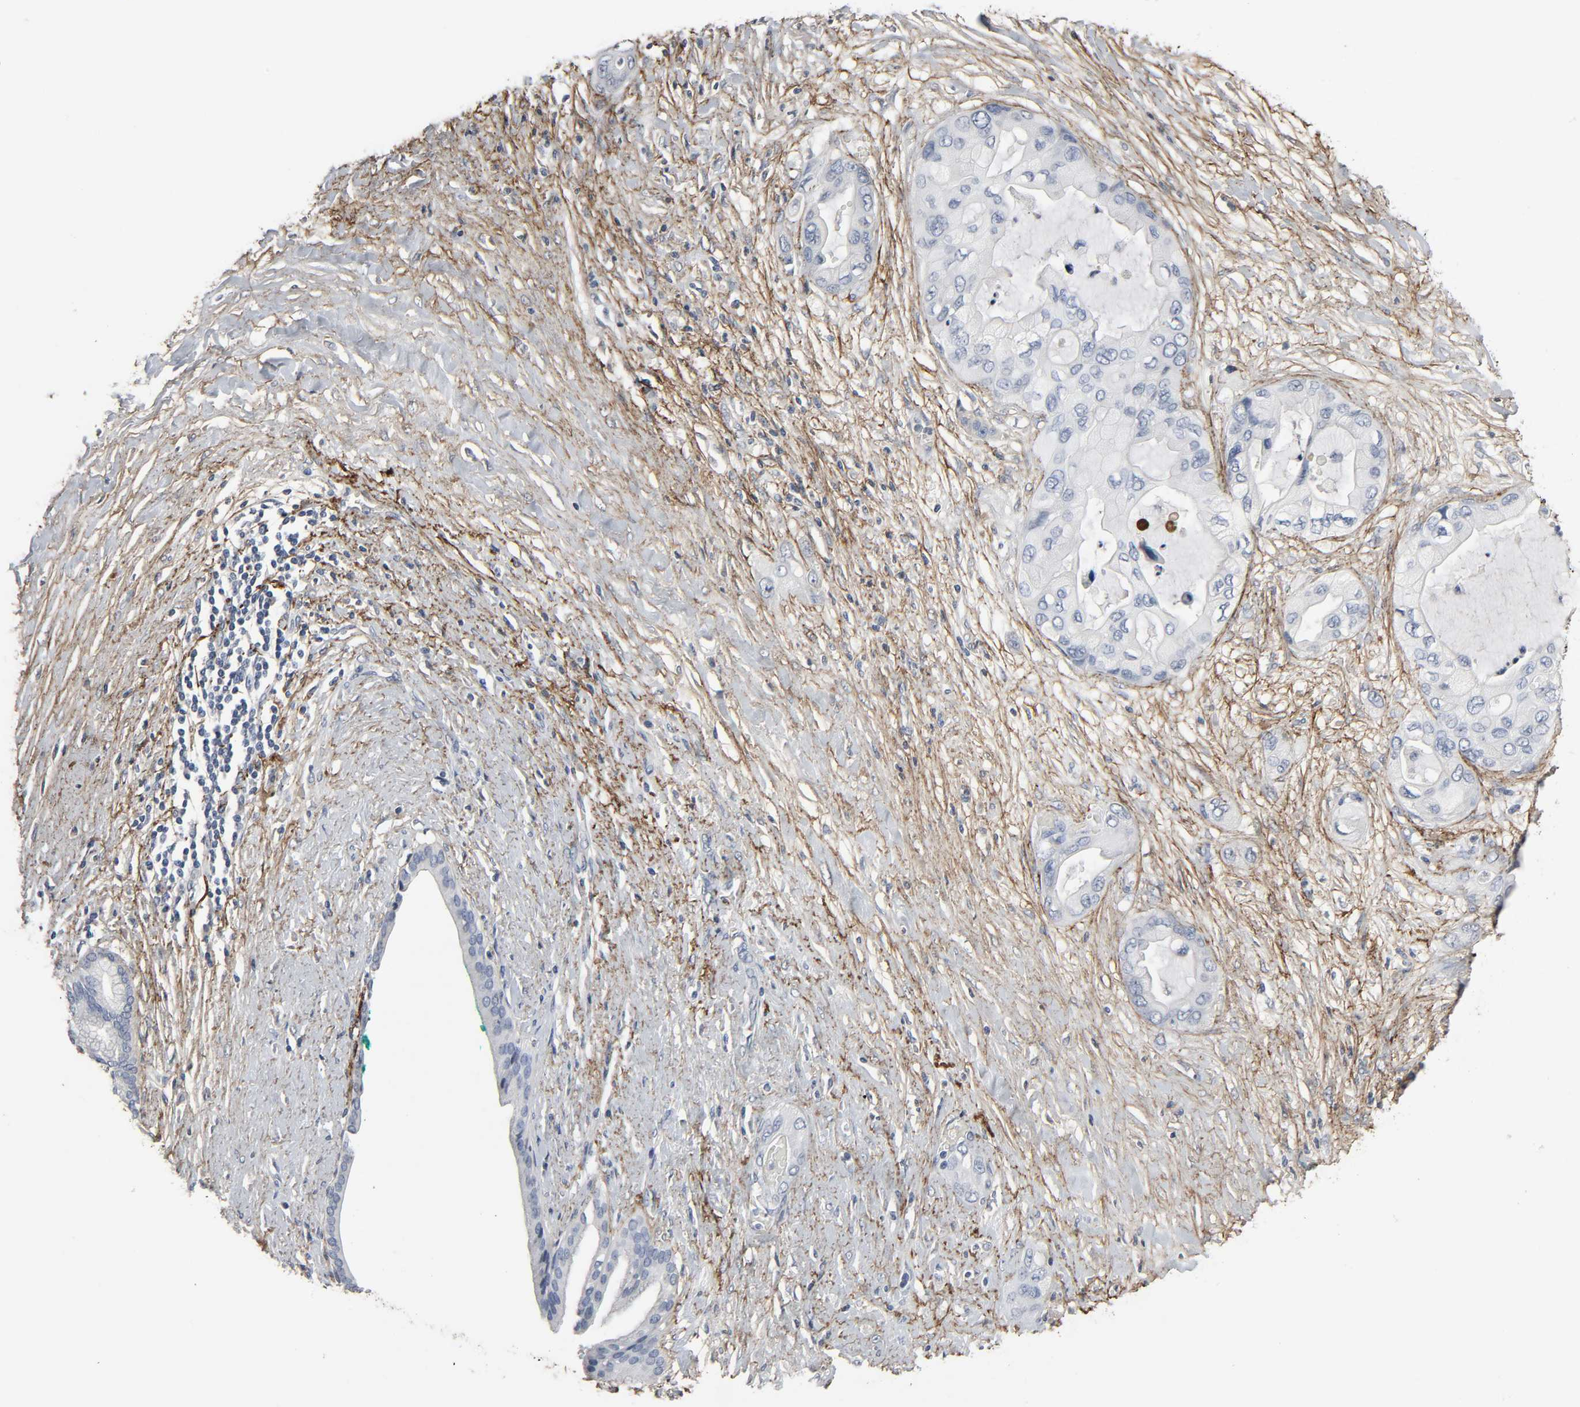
{"staining": {"intensity": "negative", "quantity": "none", "location": "none"}, "tissue": "pancreatic cancer", "cell_type": "Tumor cells", "image_type": "cancer", "snomed": [{"axis": "morphology", "description": "Adenocarcinoma, NOS"}, {"axis": "topography", "description": "Pancreas"}], "caption": "An image of human adenocarcinoma (pancreatic) is negative for staining in tumor cells.", "gene": "FBLN5", "patient": {"sex": "female", "age": 59}}